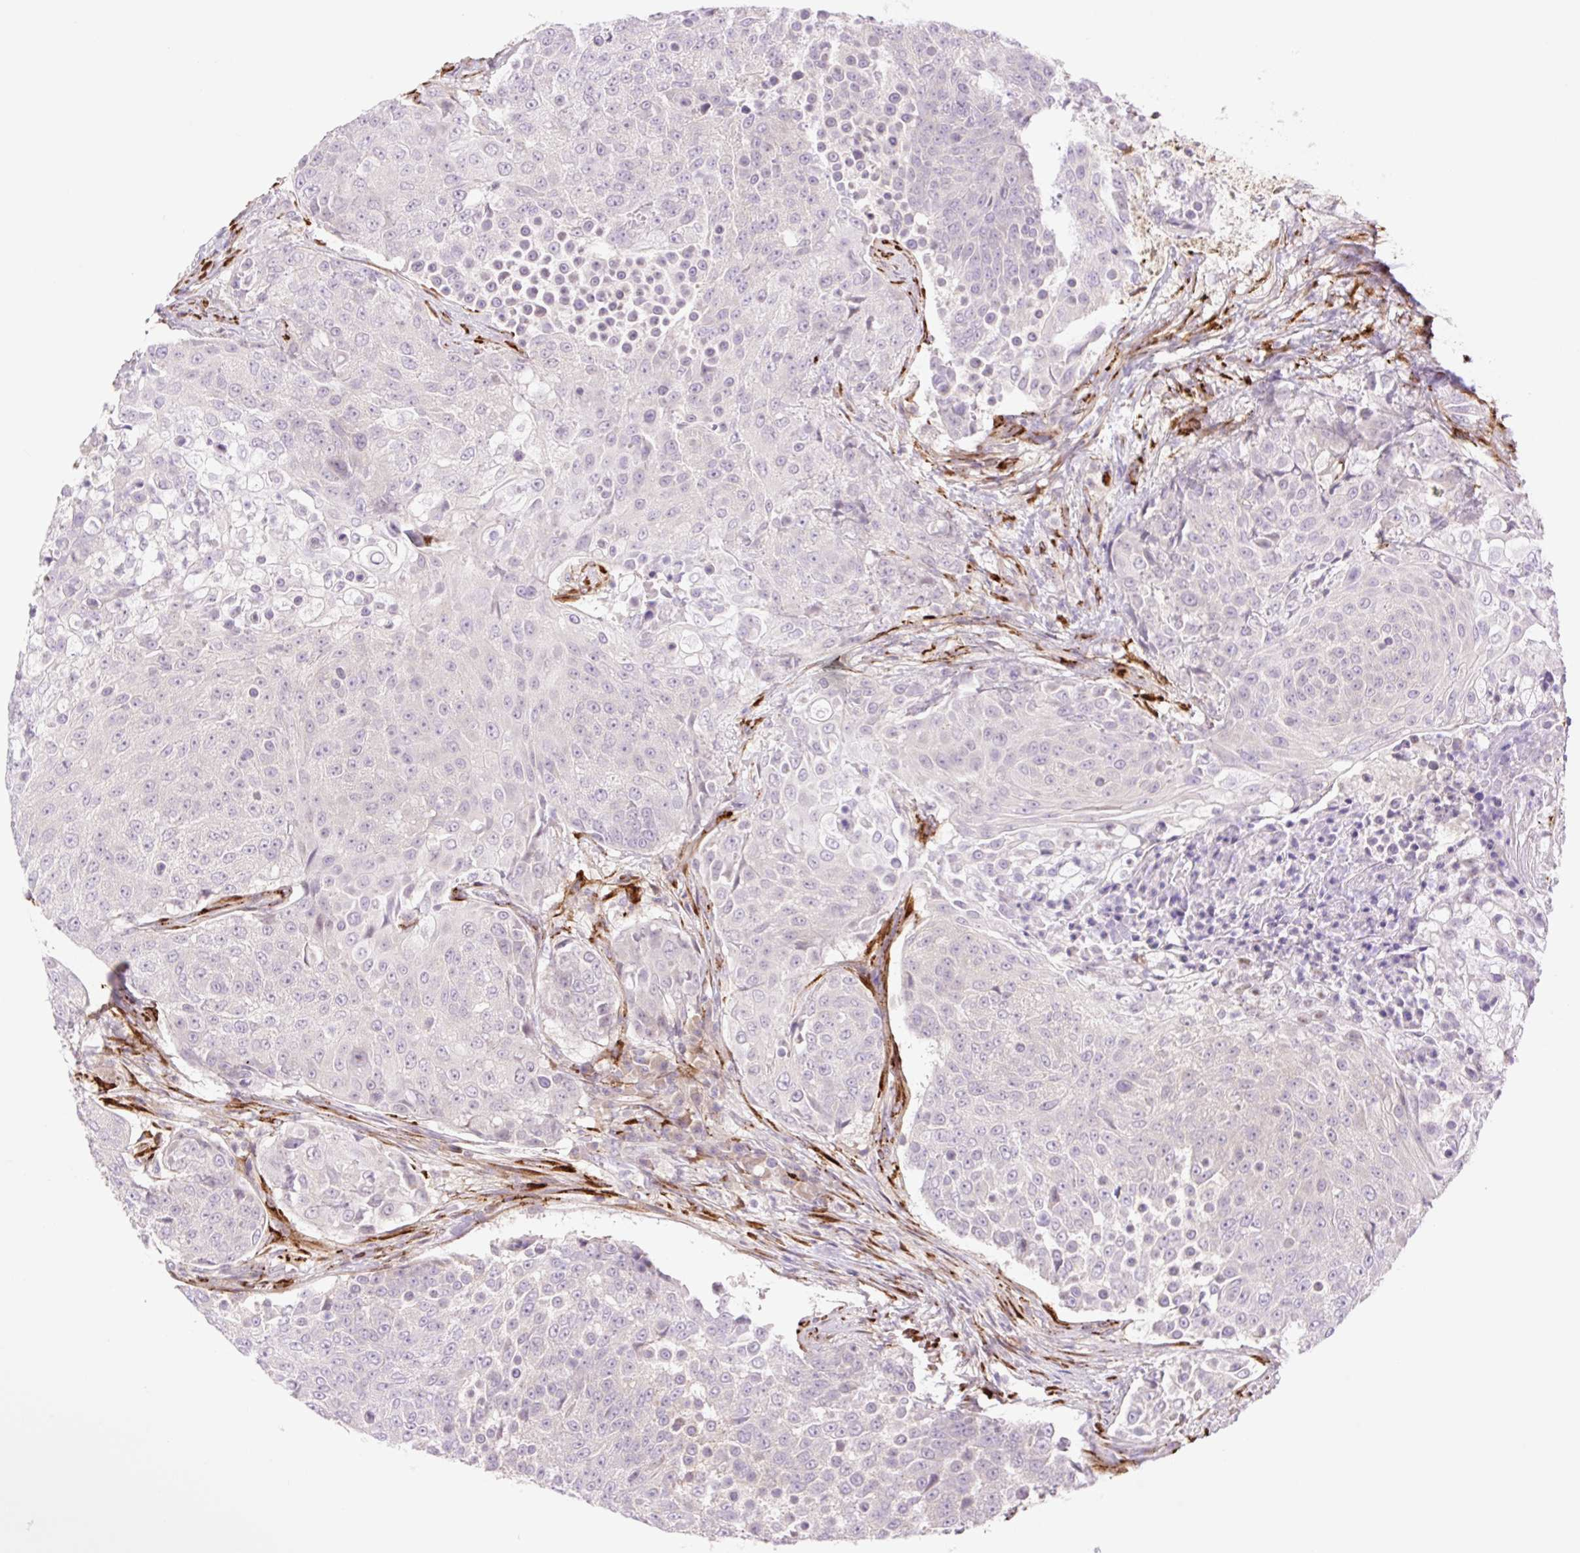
{"staining": {"intensity": "negative", "quantity": "none", "location": "none"}, "tissue": "urothelial cancer", "cell_type": "Tumor cells", "image_type": "cancer", "snomed": [{"axis": "morphology", "description": "Urothelial carcinoma, High grade"}, {"axis": "topography", "description": "Urinary bladder"}], "caption": "An immunohistochemistry micrograph of urothelial carcinoma (high-grade) is shown. There is no staining in tumor cells of urothelial carcinoma (high-grade).", "gene": "COL5A1", "patient": {"sex": "female", "age": 63}}